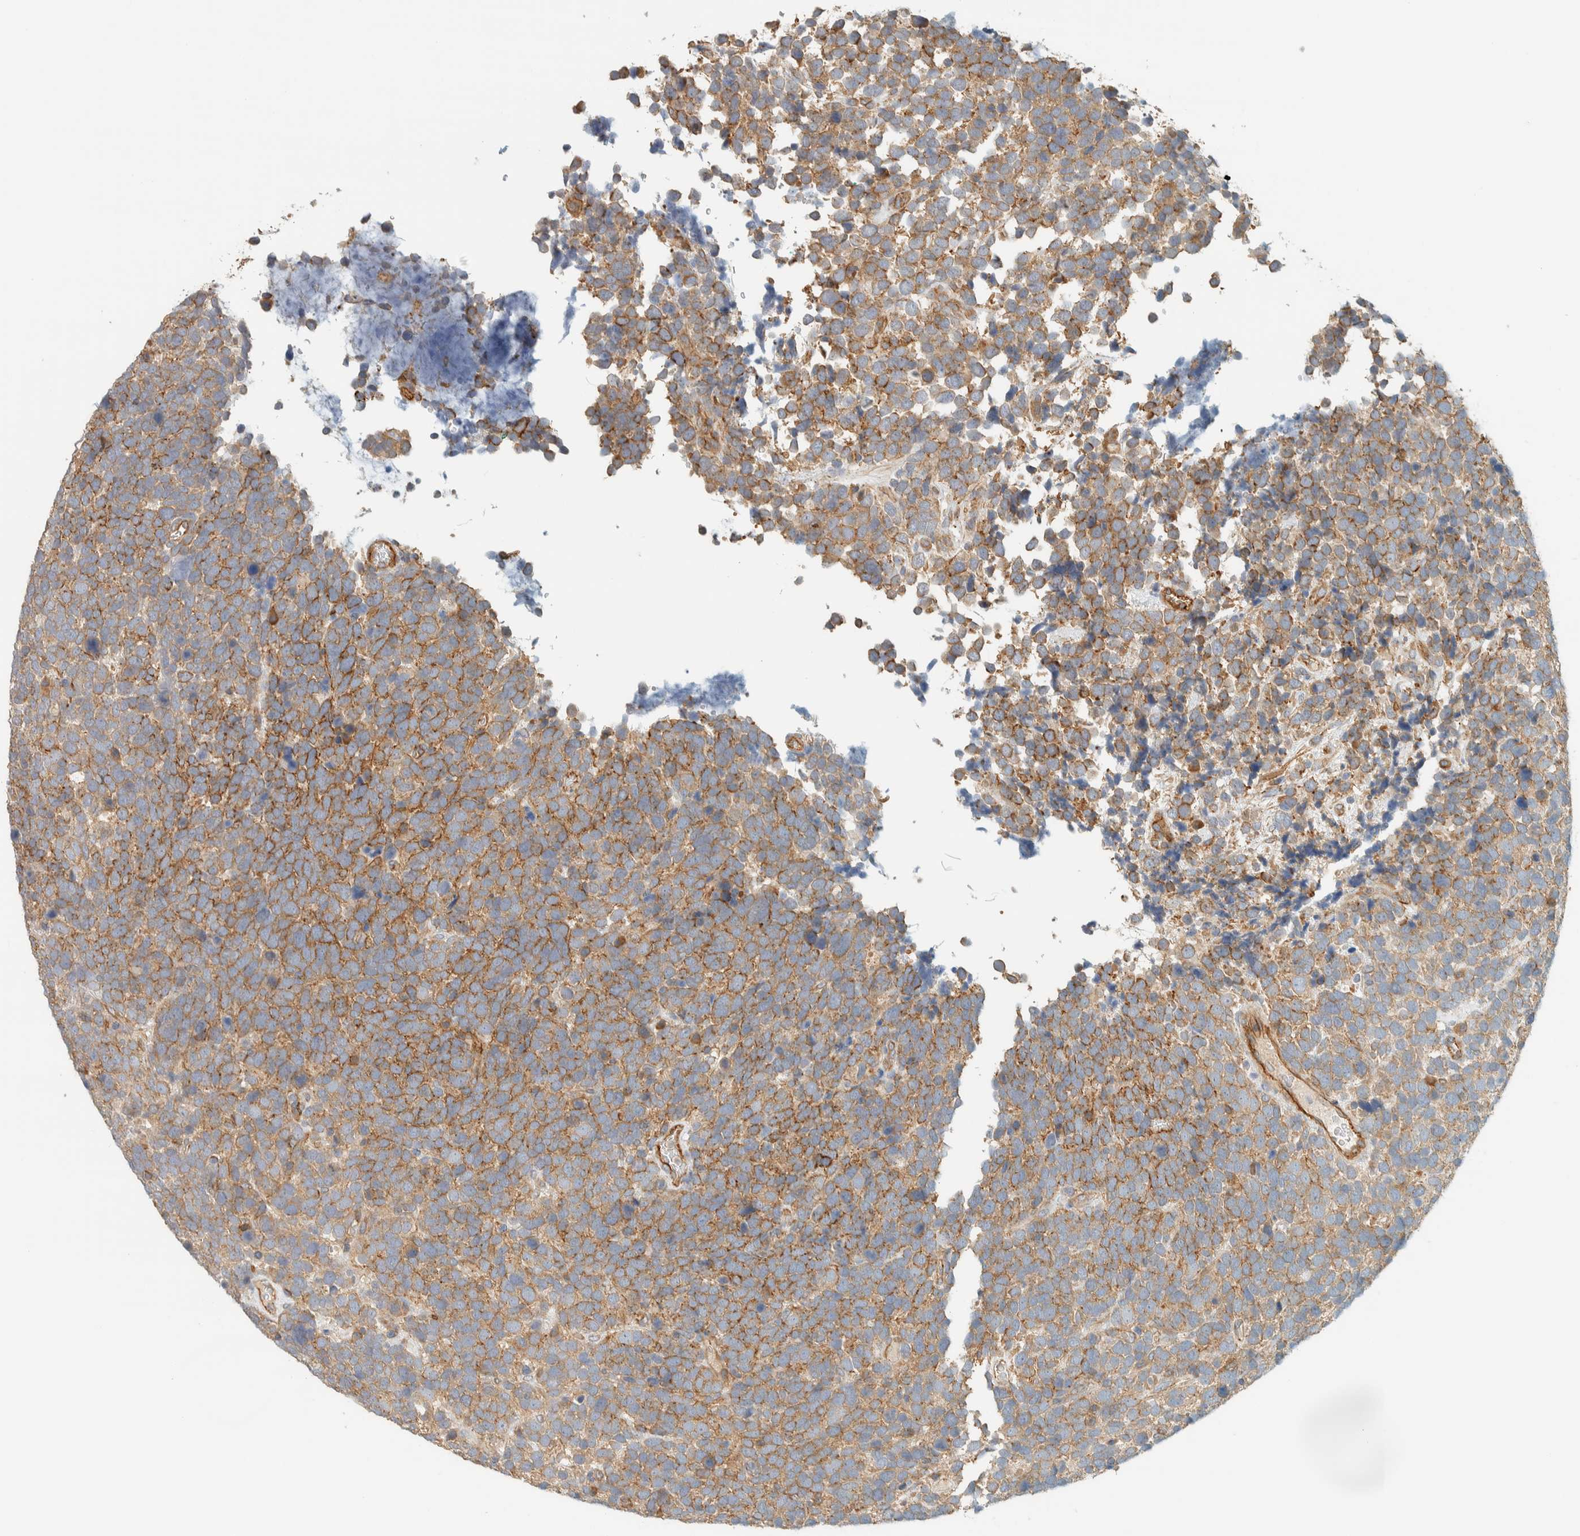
{"staining": {"intensity": "moderate", "quantity": ">75%", "location": "cytoplasmic/membranous"}, "tissue": "urothelial cancer", "cell_type": "Tumor cells", "image_type": "cancer", "snomed": [{"axis": "morphology", "description": "Urothelial carcinoma, High grade"}, {"axis": "topography", "description": "Urinary bladder"}], "caption": "An immunohistochemistry (IHC) image of neoplastic tissue is shown. Protein staining in brown labels moderate cytoplasmic/membranous positivity in urothelial carcinoma (high-grade) within tumor cells.", "gene": "LIMA1", "patient": {"sex": "female", "age": 82}}